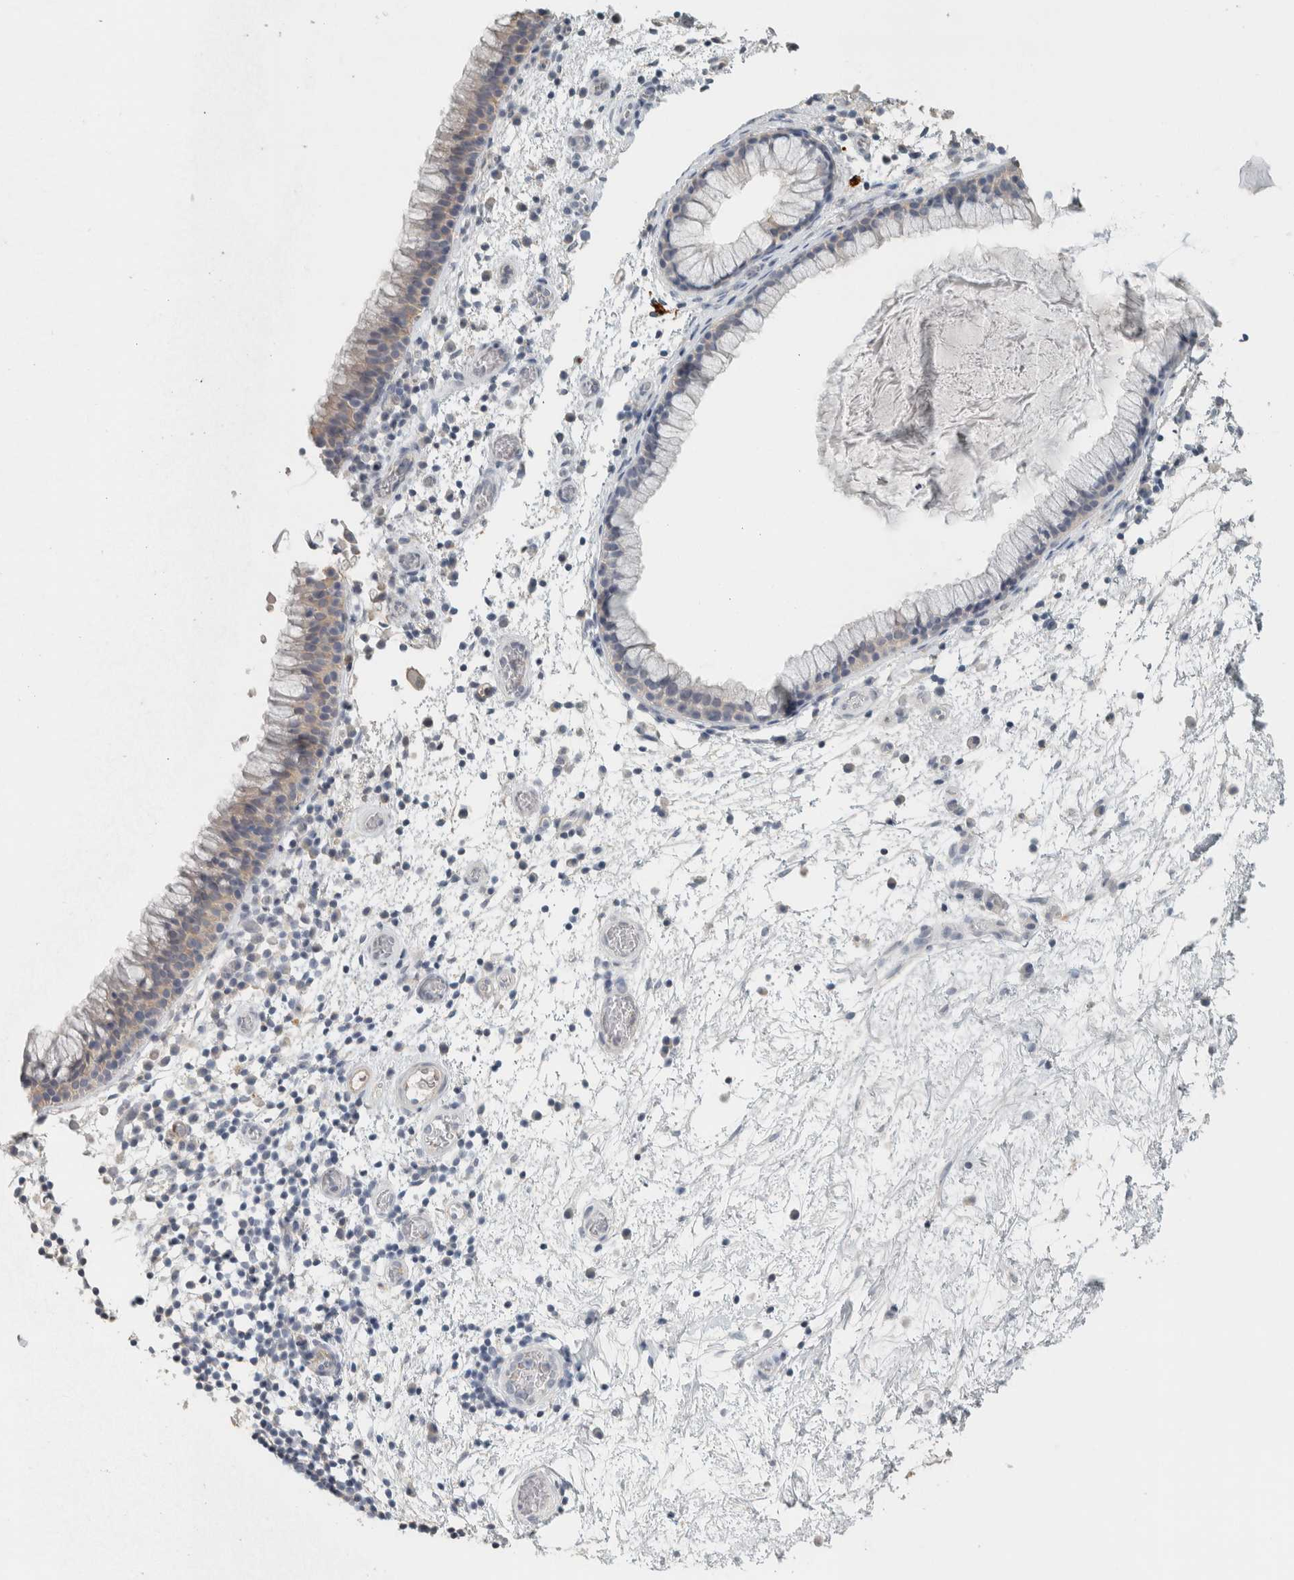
{"staining": {"intensity": "weak", "quantity": "<25%", "location": "cytoplasmic/membranous"}, "tissue": "nasopharynx", "cell_type": "Respiratory epithelial cells", "image_type": "normal", "snomed": [{"axis": "morphology", "description": "Normal tissue, NOS"}, {"axis": "morphology", "description": "Inflammation, NOS"}, {"axis": "topography", "description": "Nasopharynx"}], "caption": "Human nasopharynx stained for a protein using immunohistochemistry displays no staining in respiratory epithelial cells.", "gene": "SCIN", "patient": {"sex": "male", "age": 48}}